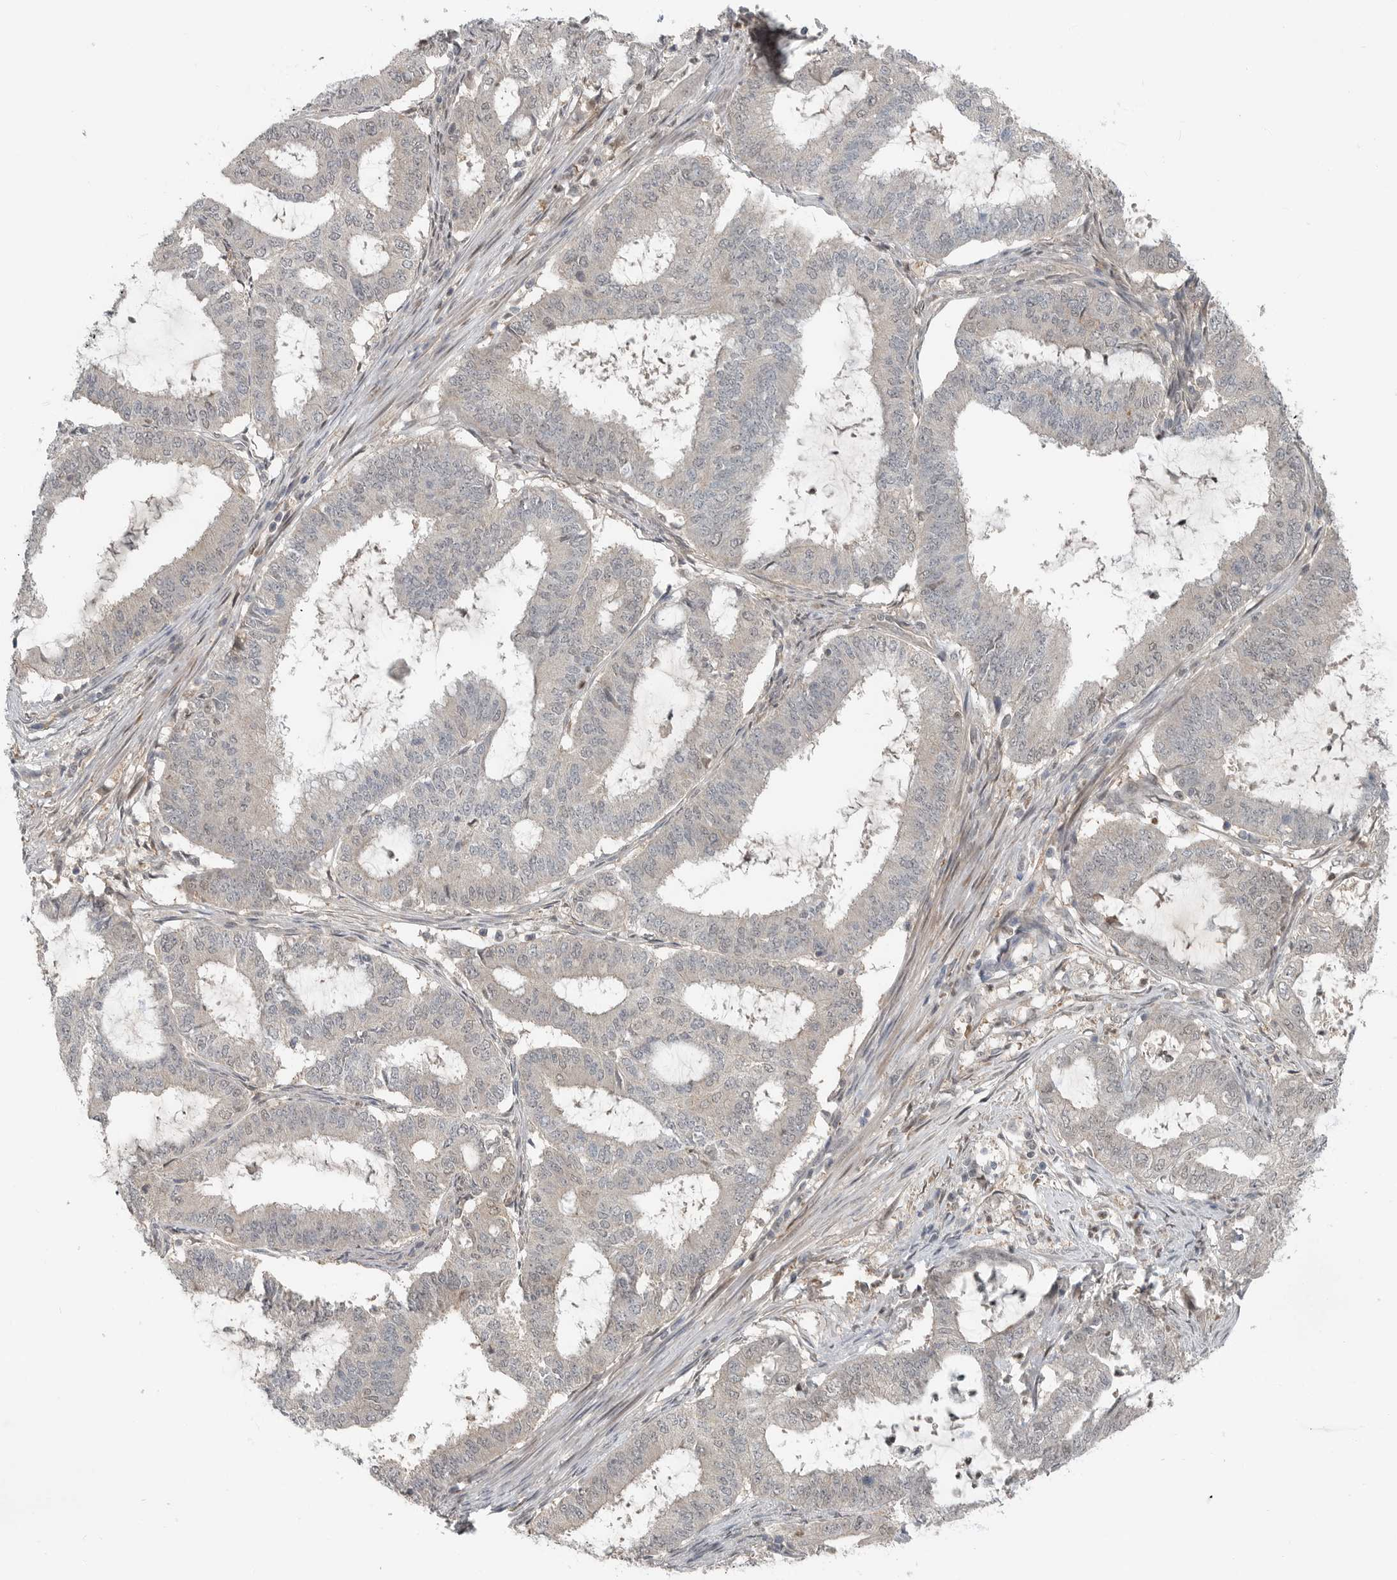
{"staining": {"intensity": "negative", "quantity": "none", "location": "none"}, "tissue": "endometrial cancer", "cell_type": "Tumor cells", "image_type": "cancer", "snomed": [{"axis": "morphology", "description": "Adenocarcinoma, NOS"}, {"axis": "topography", "description": "Endometrium"}], "caption": "DAB (3,3'-diaminobenzidine) immunohistochemical staining of human endometrial cancer (adenocarcinoma) reveals no significant positivity in tumor cells.", "gene": "MFAP3L", "patient": {"sex": "female", "age": 51}}